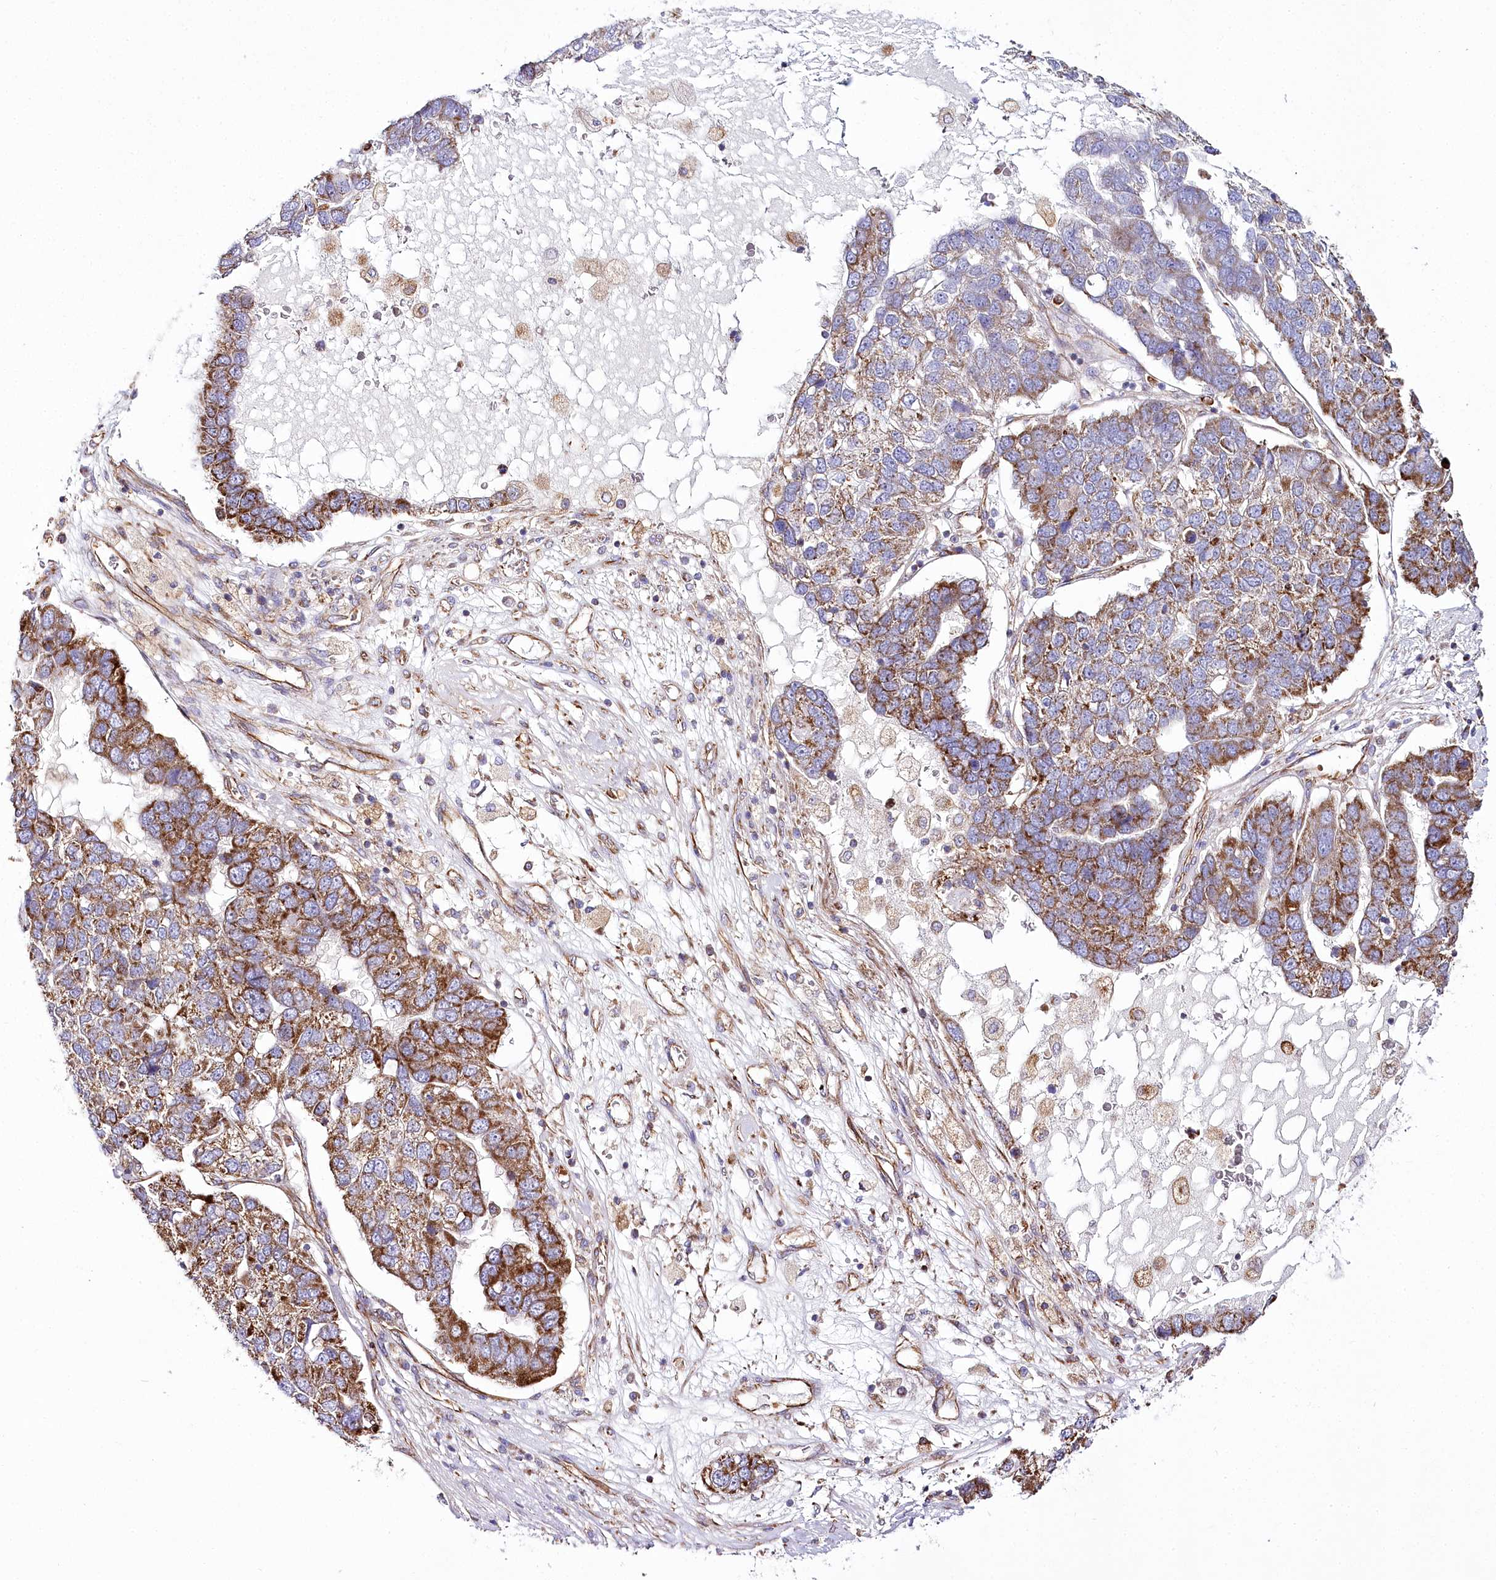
{"staining": {"intensity": "strong", "quantity": ">75%", "location": "cytoplasmic/membranous"}, "tissue": "pancreatic cancer", "cell_type": "Tumor cells", "image_type": "cancer", "snomed": [{"axis": "morphology", "description": "Adenocarcinoma, NOS"}, {"axis": "topography", "description": "Pancreas"}], "caption": "Immunohistochemistry (IHC) image of pancreatic cancer (adenocarcinoma) stained for a protein (brown), which exhibits high levels of strong cytoplasmic/membranous positivity in about >75% of tumor cells.", "gene": "THUMPD3", "patient": {"sex": "female", "age": 61}}